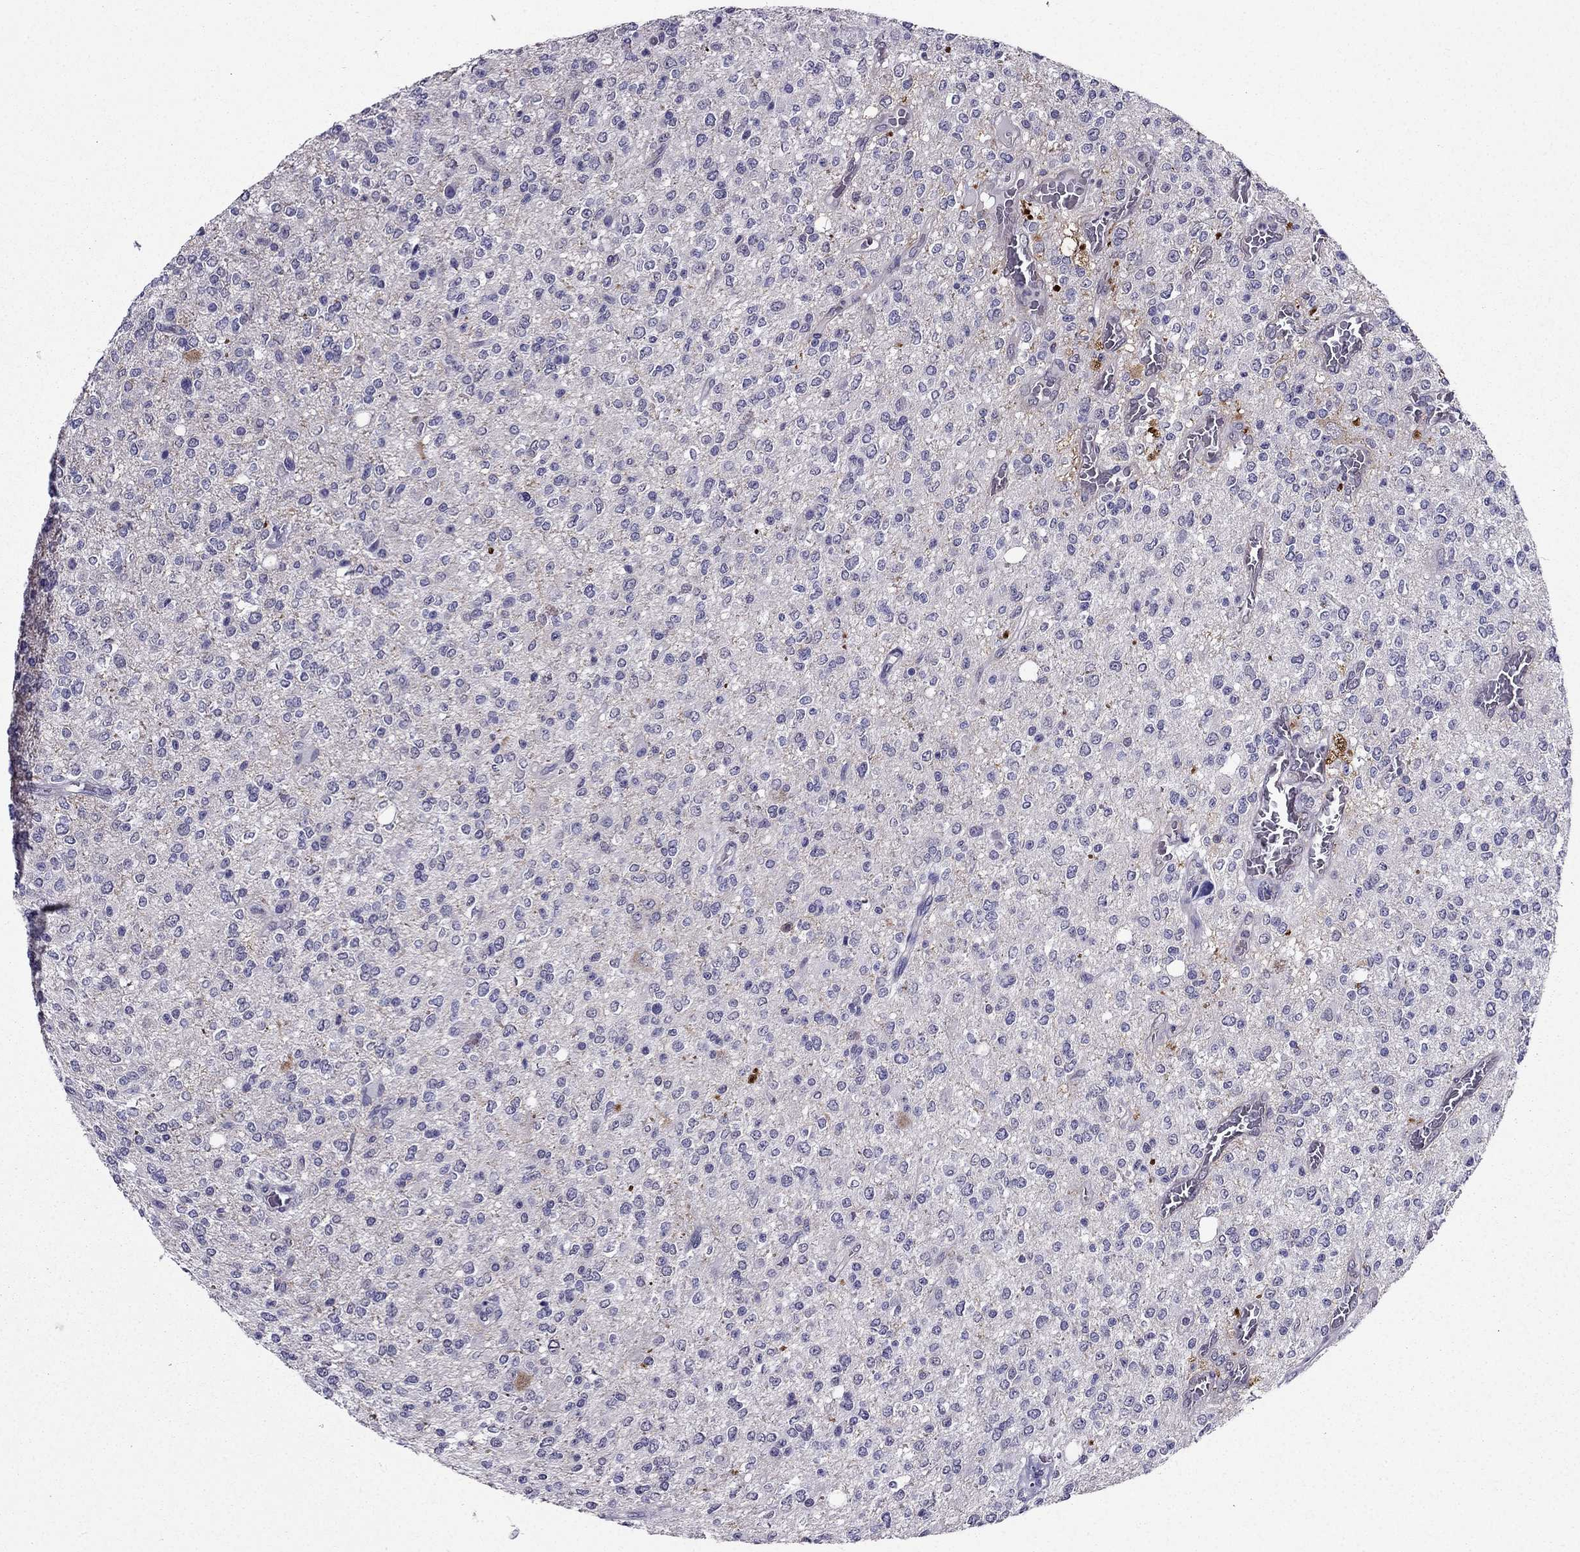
{"staining": {"intensity": "negative", "quantity": "none", "location": "none"}, "tissue": "glioma", "cell_type": "Tumor cells", "image_type": "cancer", "snomed": [{"axis": "morphology", "description": "Glioma, malignant, Low grade"}, {"axis": "topography", "description": "Brain"}], "caption": "Photomicrograph shows no protein staining in tumor cells of low-grade glioma (malignant) tissue.", "gene": "AAK1", "patient": {"sex": "male", "age": 67}}